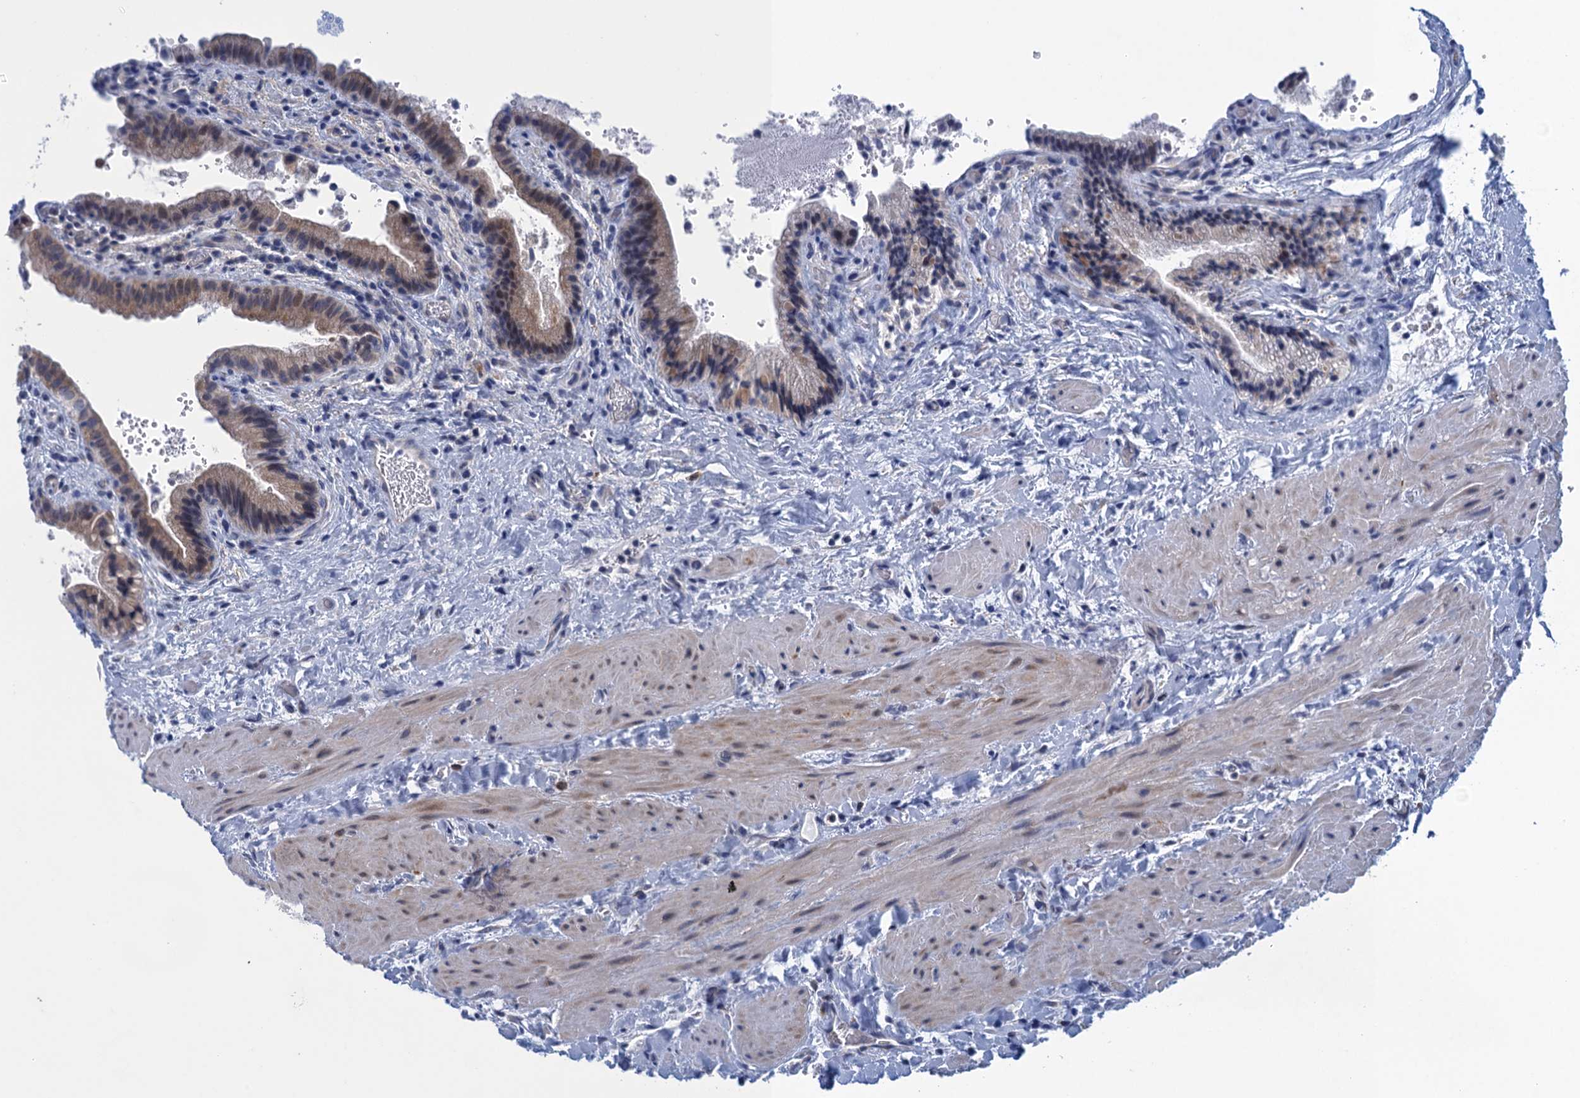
{"staining": {"intensity": "weak", "quantity": "25%-75%", "location": "cytoplasmic/membranous"}, "tissue": "gallbladder", "cell_type": "Glandular cells", "image_type": "normal", "snomed": [{"axis": "morphology", "description": "Normal tissue, NOS"}, {"axis": "topography", "description": "Gallbladder"}], "caption": "Normal gallbladder reveals weak cytoplasmic/membranous positivity in approximately 25%-75% of glandular cells.", "gene": "SCEL", "patient": {"sex": "male", "age": 24}}